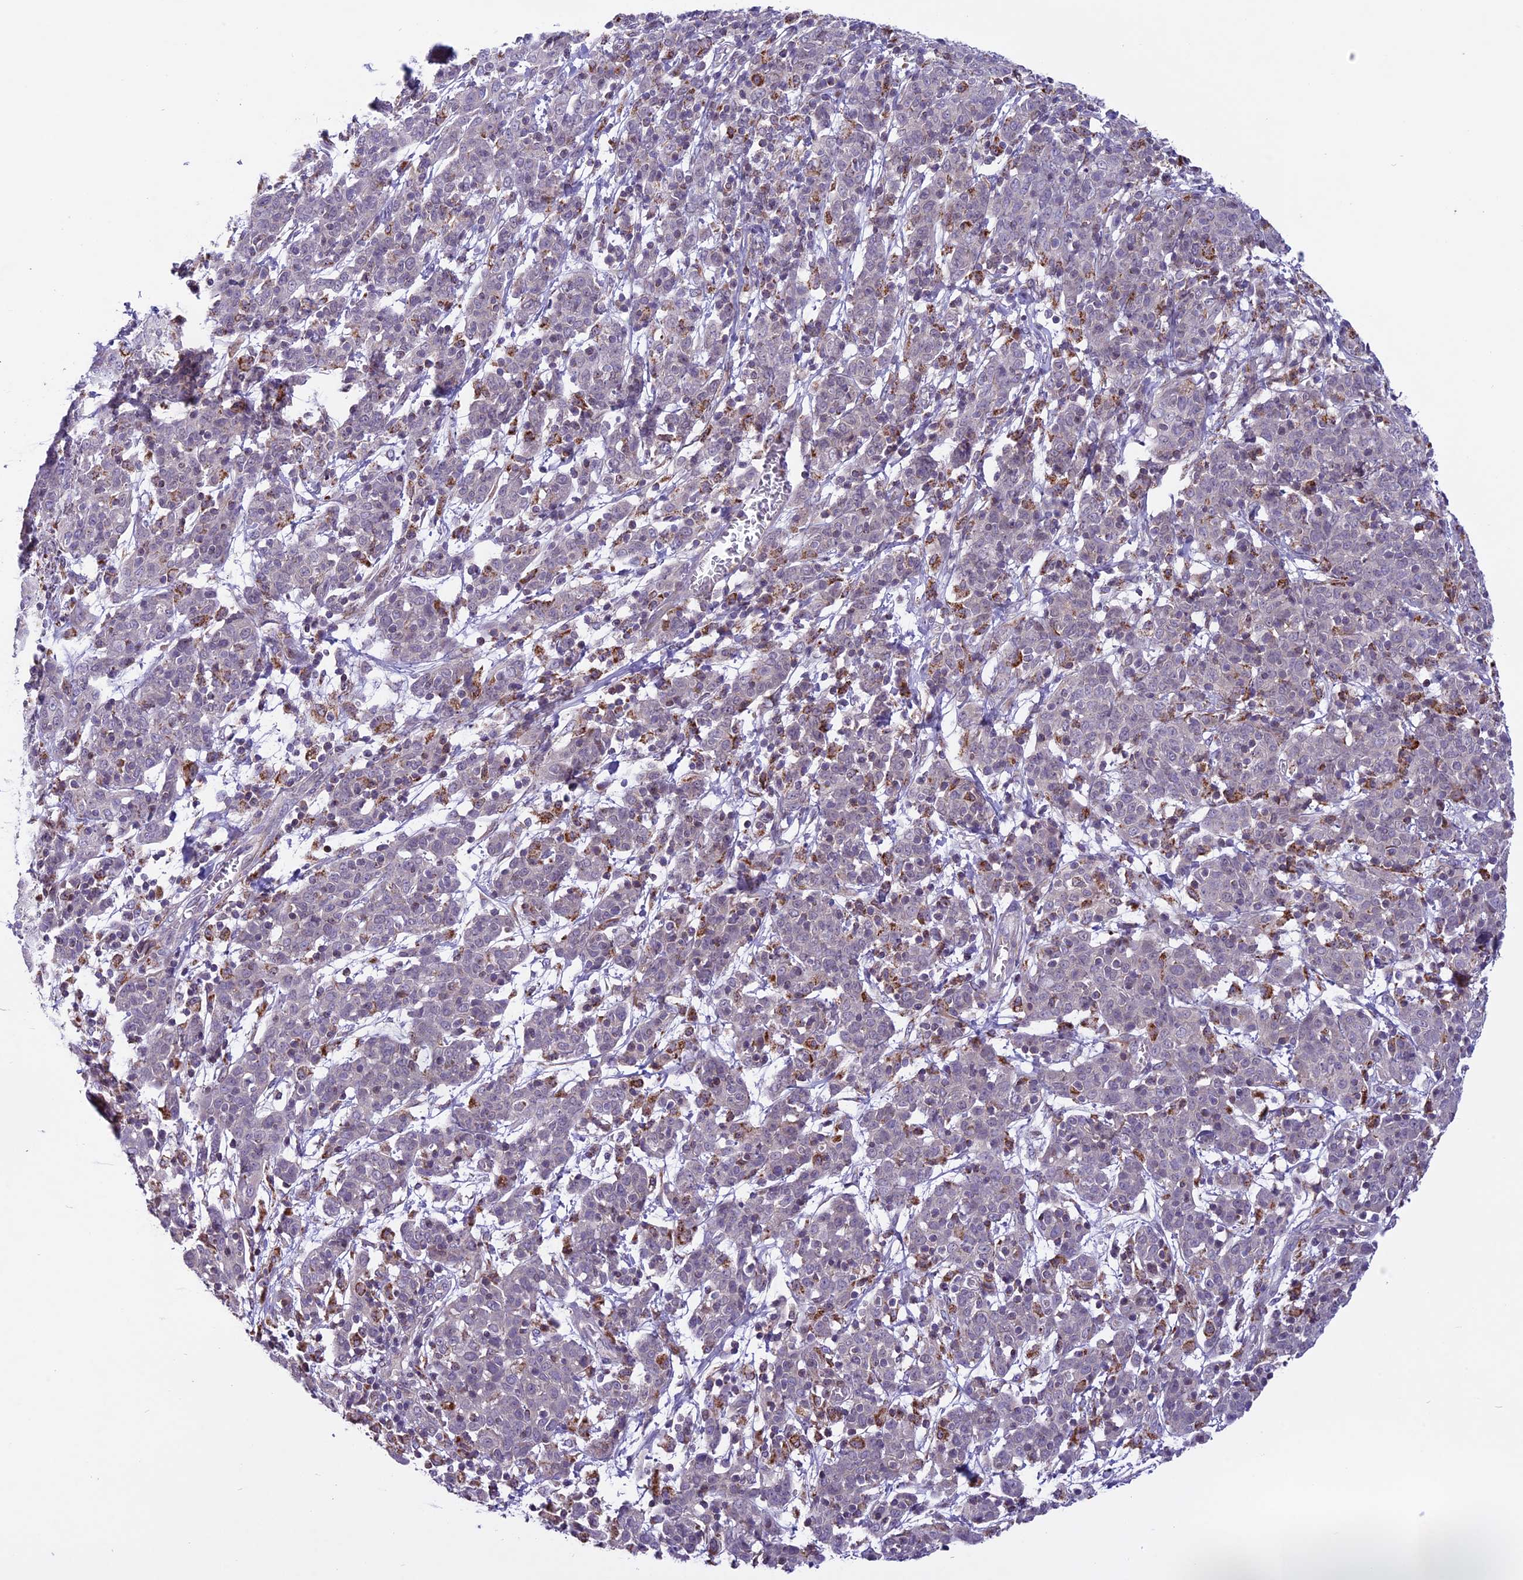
{"staining": {"intensity": "negative", "quantity": "none", "location": "none"}, "tissue": "cervical cancer", "cell_type": "Tumor cells", "image_type": "cancer", "snomed": [{"axis": "morphology", "description": "Squamous cell carcinoma, NOS"}, {"axis": "topography", "description": "Cervix"}], "caption": "There is no significant expression in tumor cells of cervical cancer.", "gene": "MIEF2", "patient": {"sex": "female", "age": 67}}